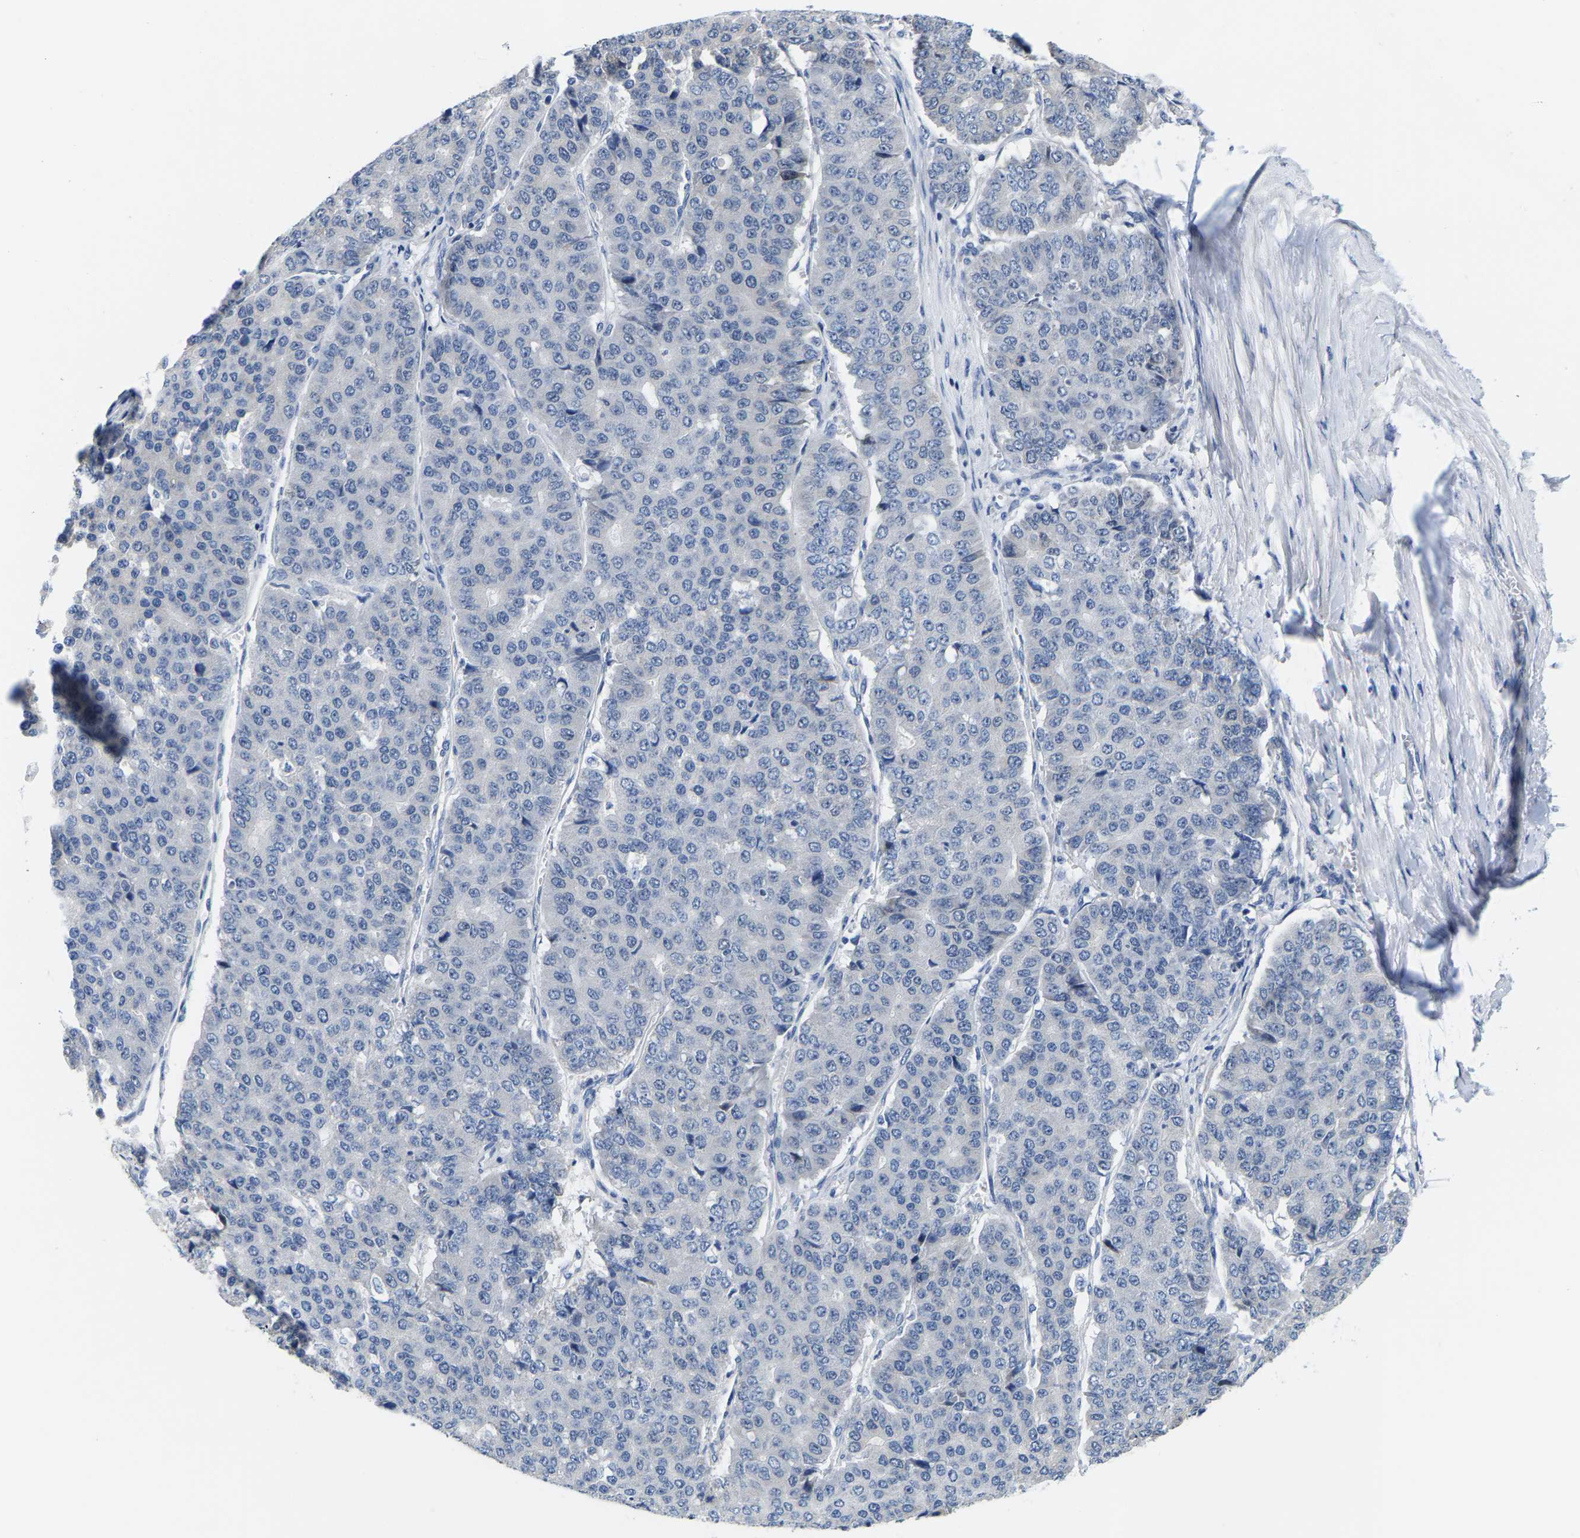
{"staining": {"intensity": "negative", "quantity": "none", "location": "none"}, "tissue": "pancreatic cancer", "cell_type": "Tumor cells", "image_type": "cancer", "snomed": [{"axis": "morphology", "description": "Adenocarcinoma, NOS"}, {"axis": "topography", "description": "Pancreas"}], "caption": "Photomicrograph shows no protein staining in tumor cells of pancreatic cancer (adenocarcinoma) tissue.", "gene": "KLHL1", "patient": {"sex": "male", "age": 50}}